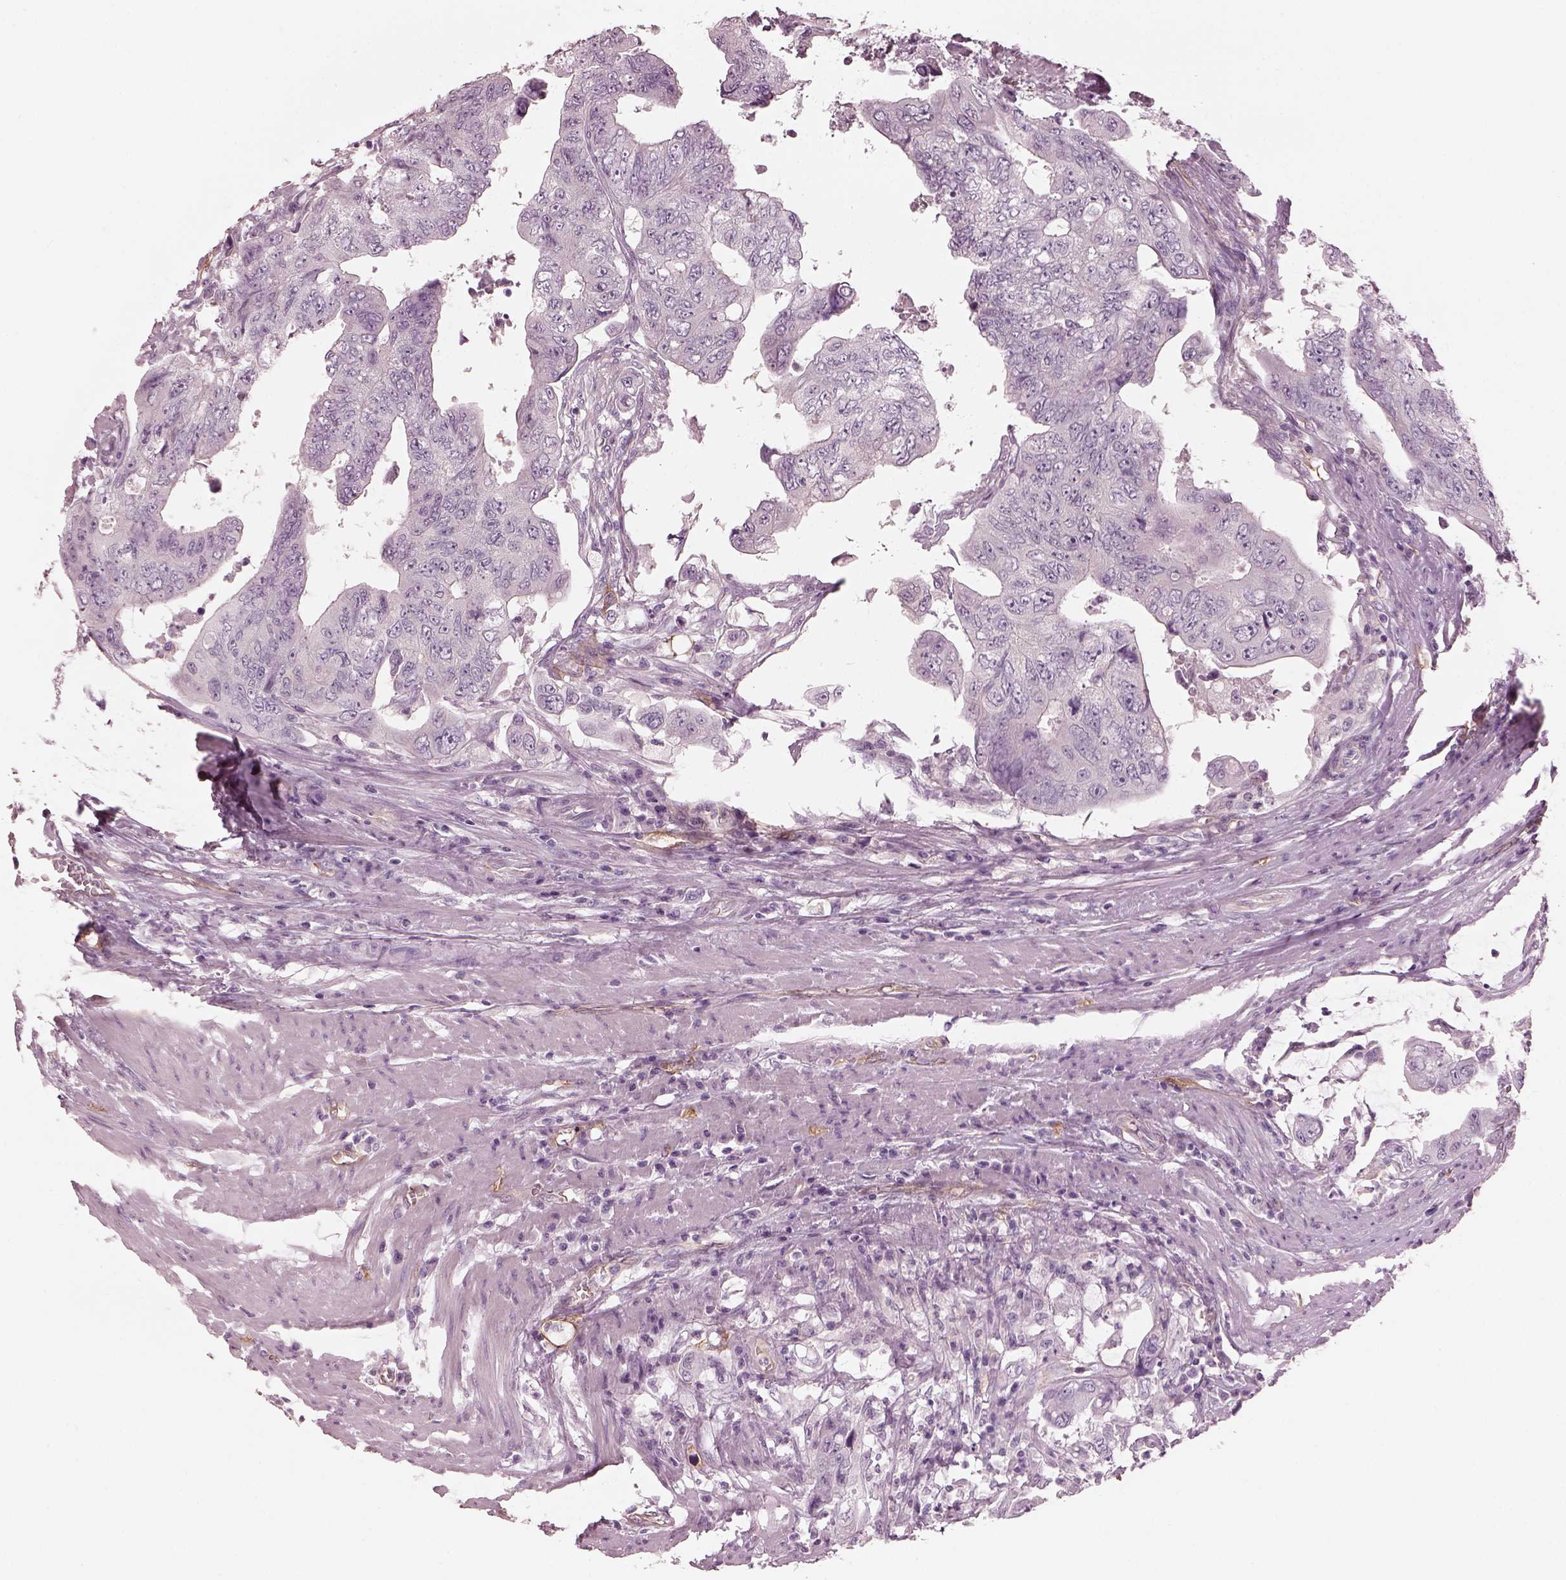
{"staining": {"intensity": "negative", "quantity": "none", "location": "none"}, "tissue": "colorectal cancer", "cell_type": "Tumor cells", "image_type": "cancer", "snomed": [{"axis": "morphology", "description": "Adenocarcinoma, NOS"}, {"axis": "topography", "description": "Colon"}], "caption": "Colorectal adenocarcinoma was stained to show a protein in brown. There is no significant staining in tumor cells.", "gene": "EIF4E1B", "patient": {"sex": "male", "age": 57}}